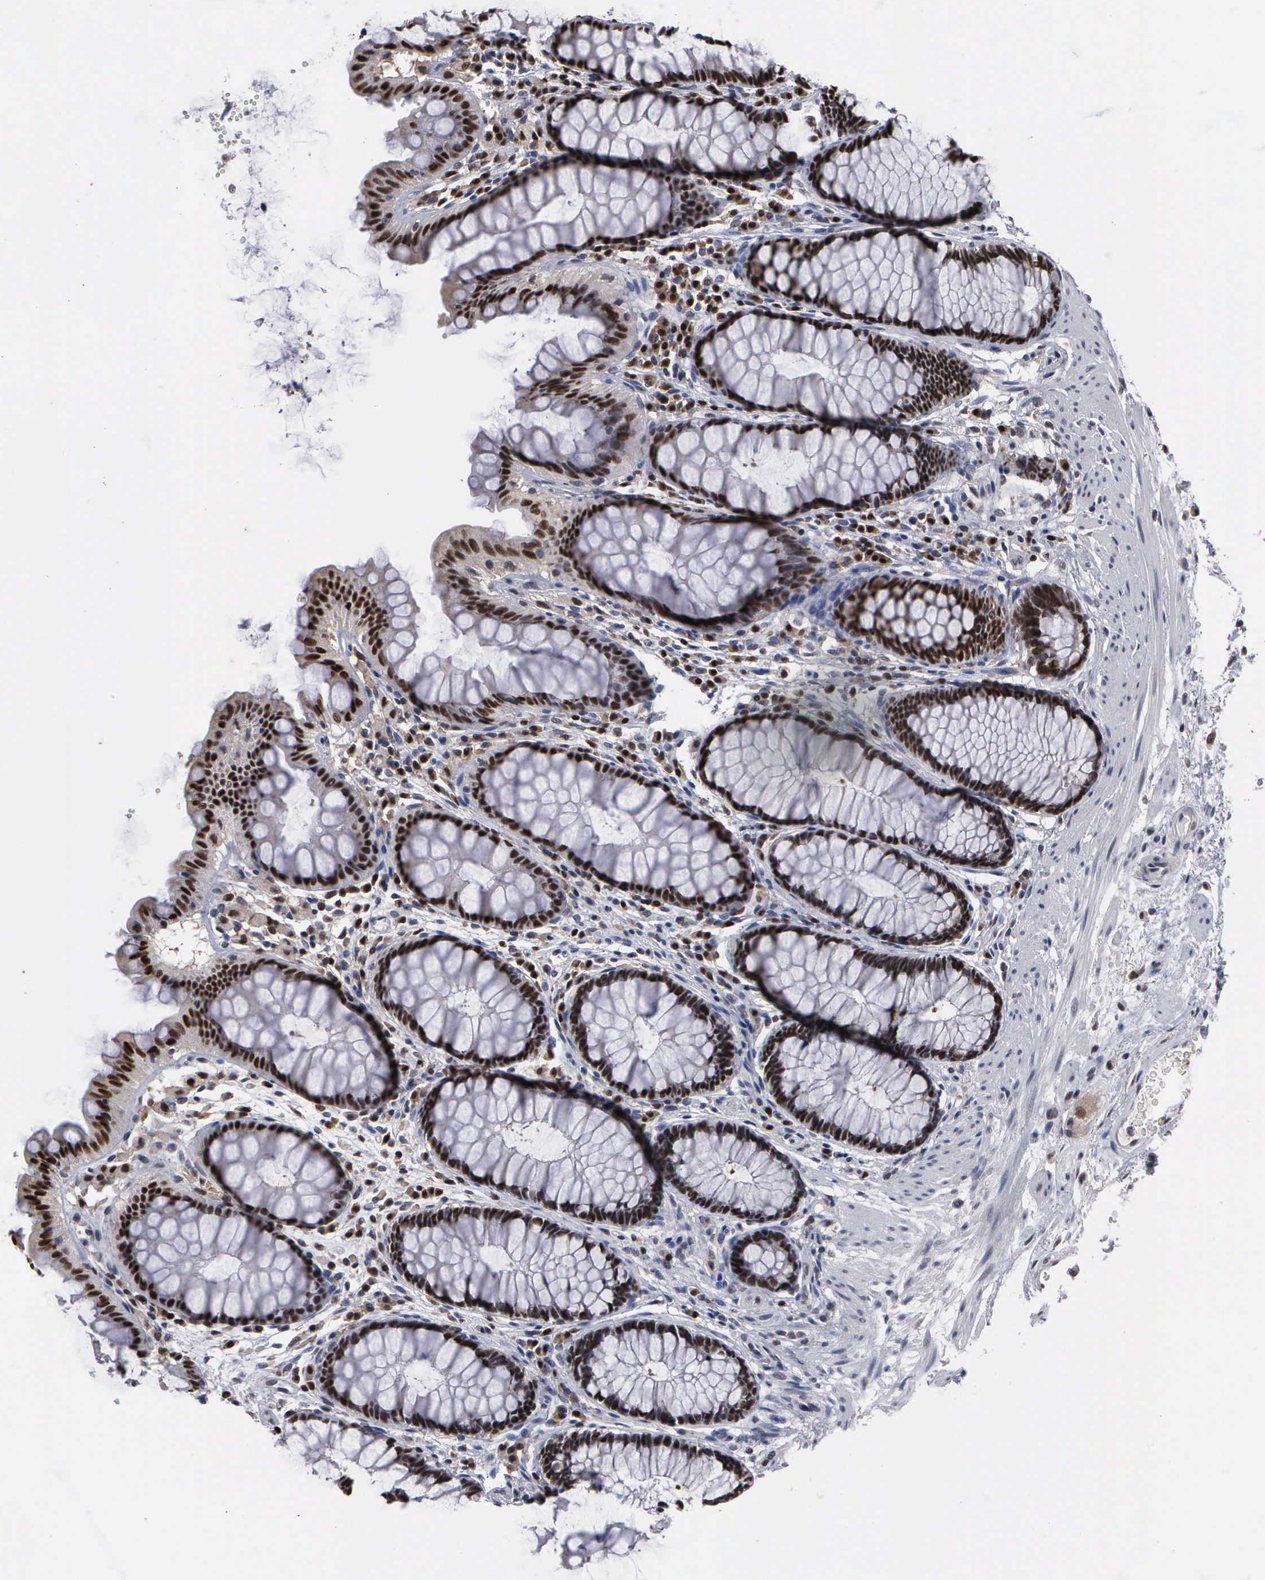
{"staining": {"intensity": "strong", "quantity": ">75%", "location": "nuclear"}, "tissue": "rectum", "cell_type": "Glandular cells", "image_type": "normal", "snomed": [{"axis": "morphology", "description": "Normal tissue, NOS"}, {"axis": "topography", "description": "Rectum"}], "caption": "IHC photomicrograph of normal rectum: human rectum stained using IHC exhibits high levels of strong protein expression localized specifically in the nuclear of glandular cells, appearing as a nuclear brown color.", "gene": "TRMT5", "patient": {"sex": "male", "age": 77}}